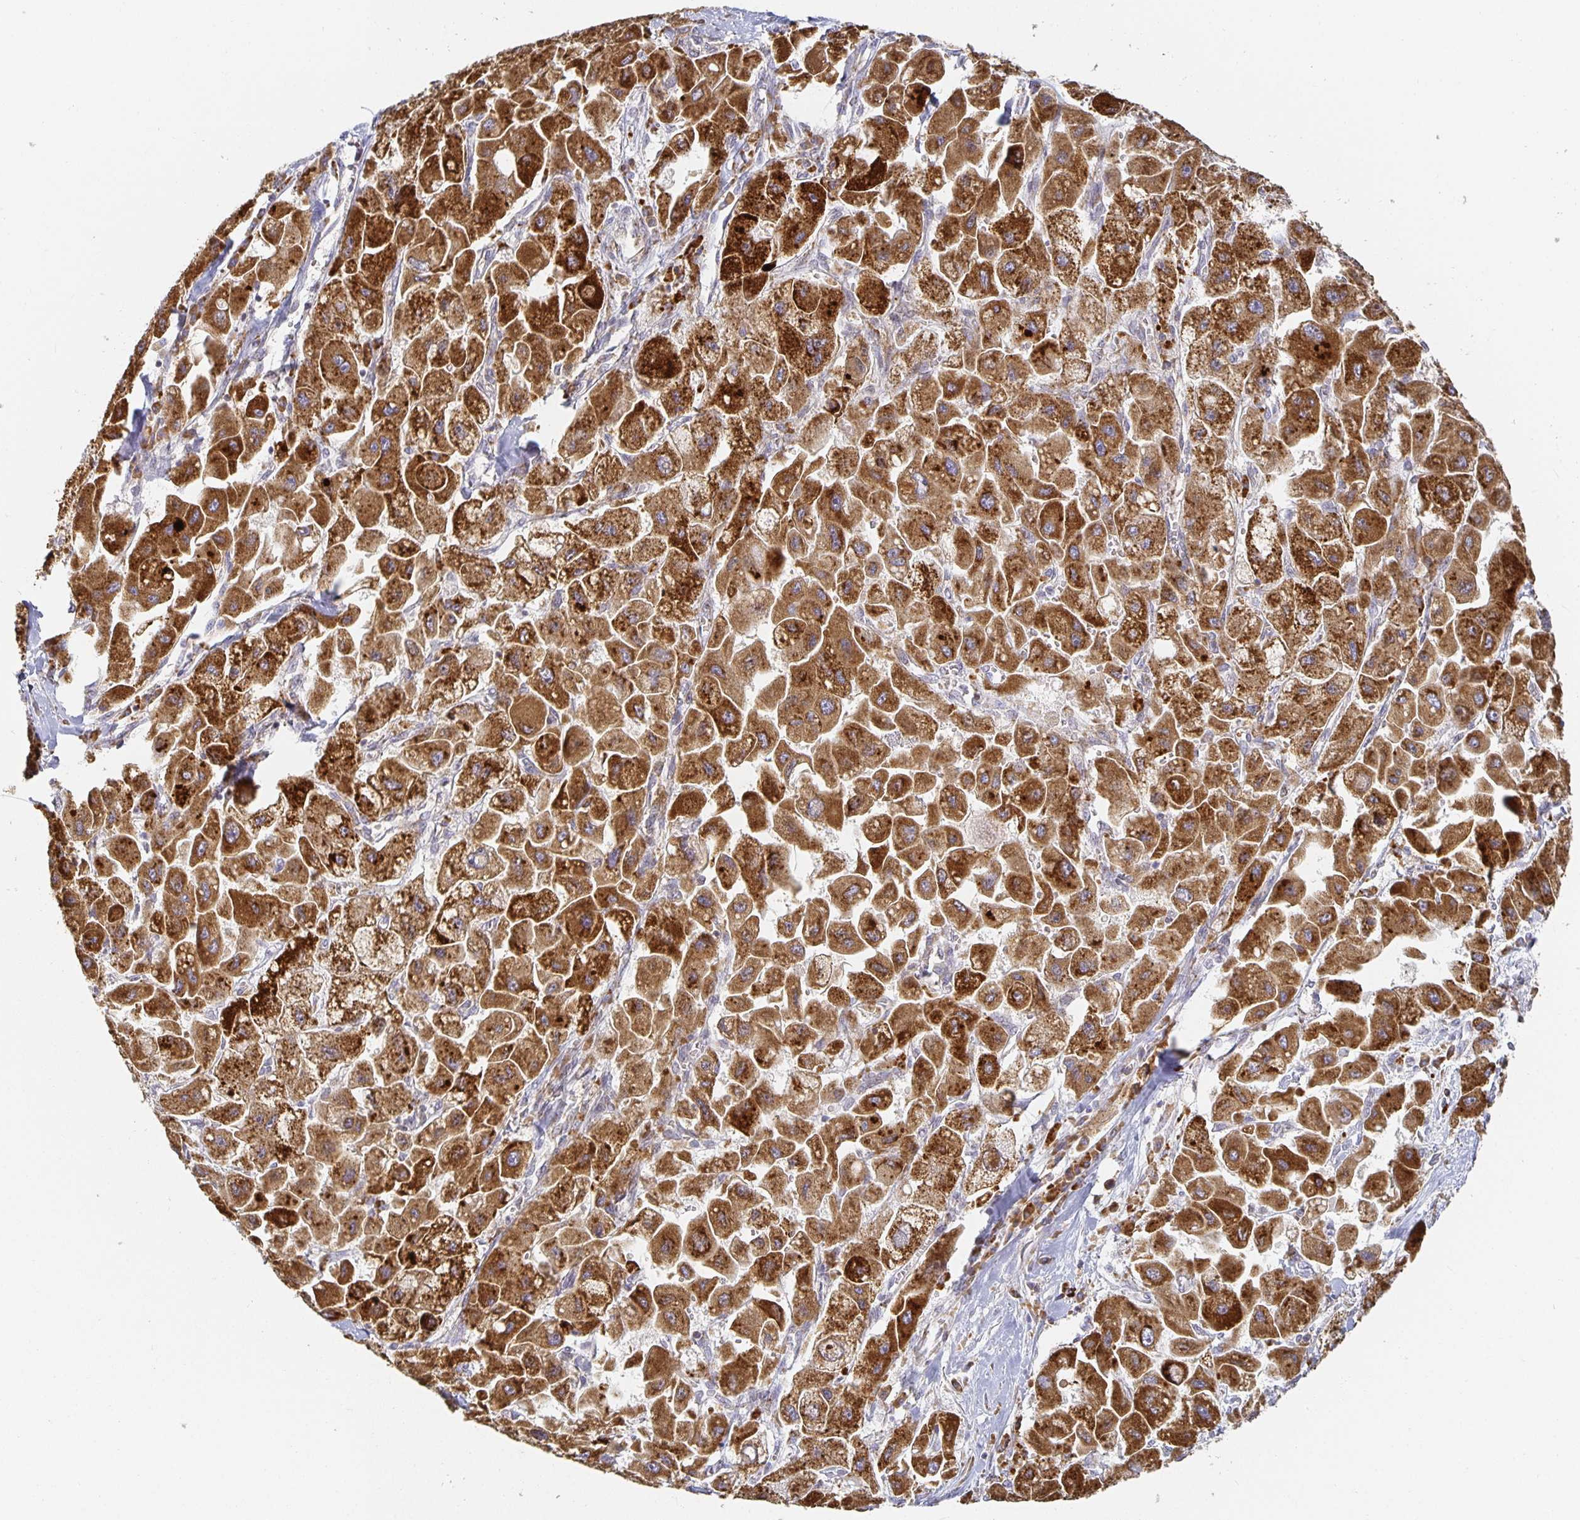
{"staining": {"intensity": "strong", "quantity": ">75%", "location": "cytoplasmic/membranous"}, "tissue": "liver cancer", "cell_type": "Tumor cells", "image_type": "cancer", "snomed": [{"axis": "morphology", "description": "Carcinoma, Hepatocellular, NOS"}, {"axis": "topography", "description": "Liver"}], "caption": "There is high levels of strong cytoplasmic/membranous expression in tumor cells of liver cancer (hepatocellular carcinoma), as demonstrated by immunohistochemical staining (brown color).", "gene": "NOMO1", "patient": {"sex": "male", "age": 24}}